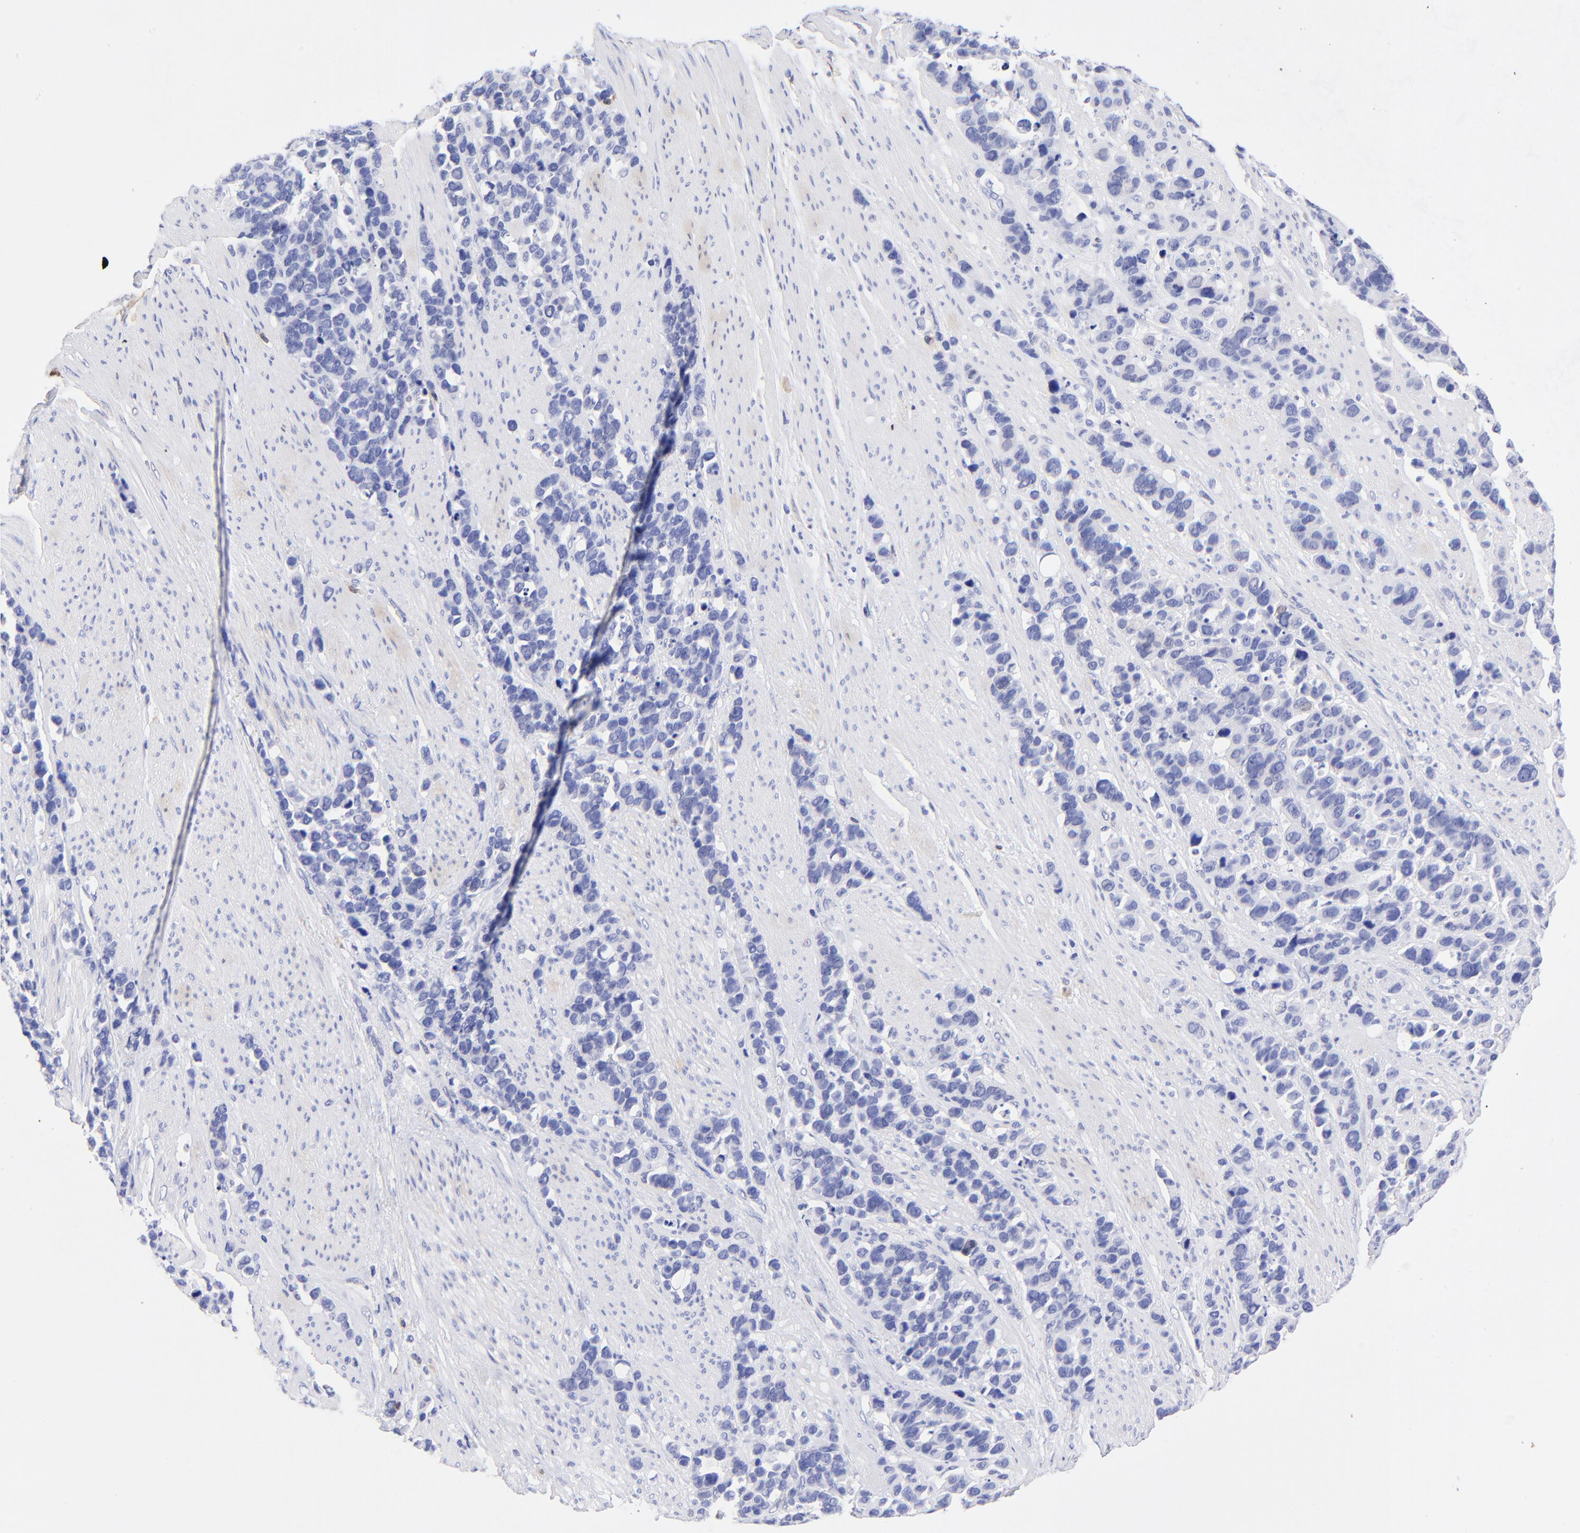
{"staining": {"intensity": "negative", "quantity": "none", "location": "none"}, "tissue": "stomach cancer", "cell_type": "Tumor cells", "image_type": "cancer", "snomed": [{"axis": "morphology", "description": "Adenocarcinoma, NOS"}, {"axis": "topography", "description": "Stomach, upper"}], "caption": "Immunohistochemistry of human stomach cancer demonstrates no staining in tumor cells.", "gene": "ALDH1A1", "patient": {"sex": "male", "age": 71}}